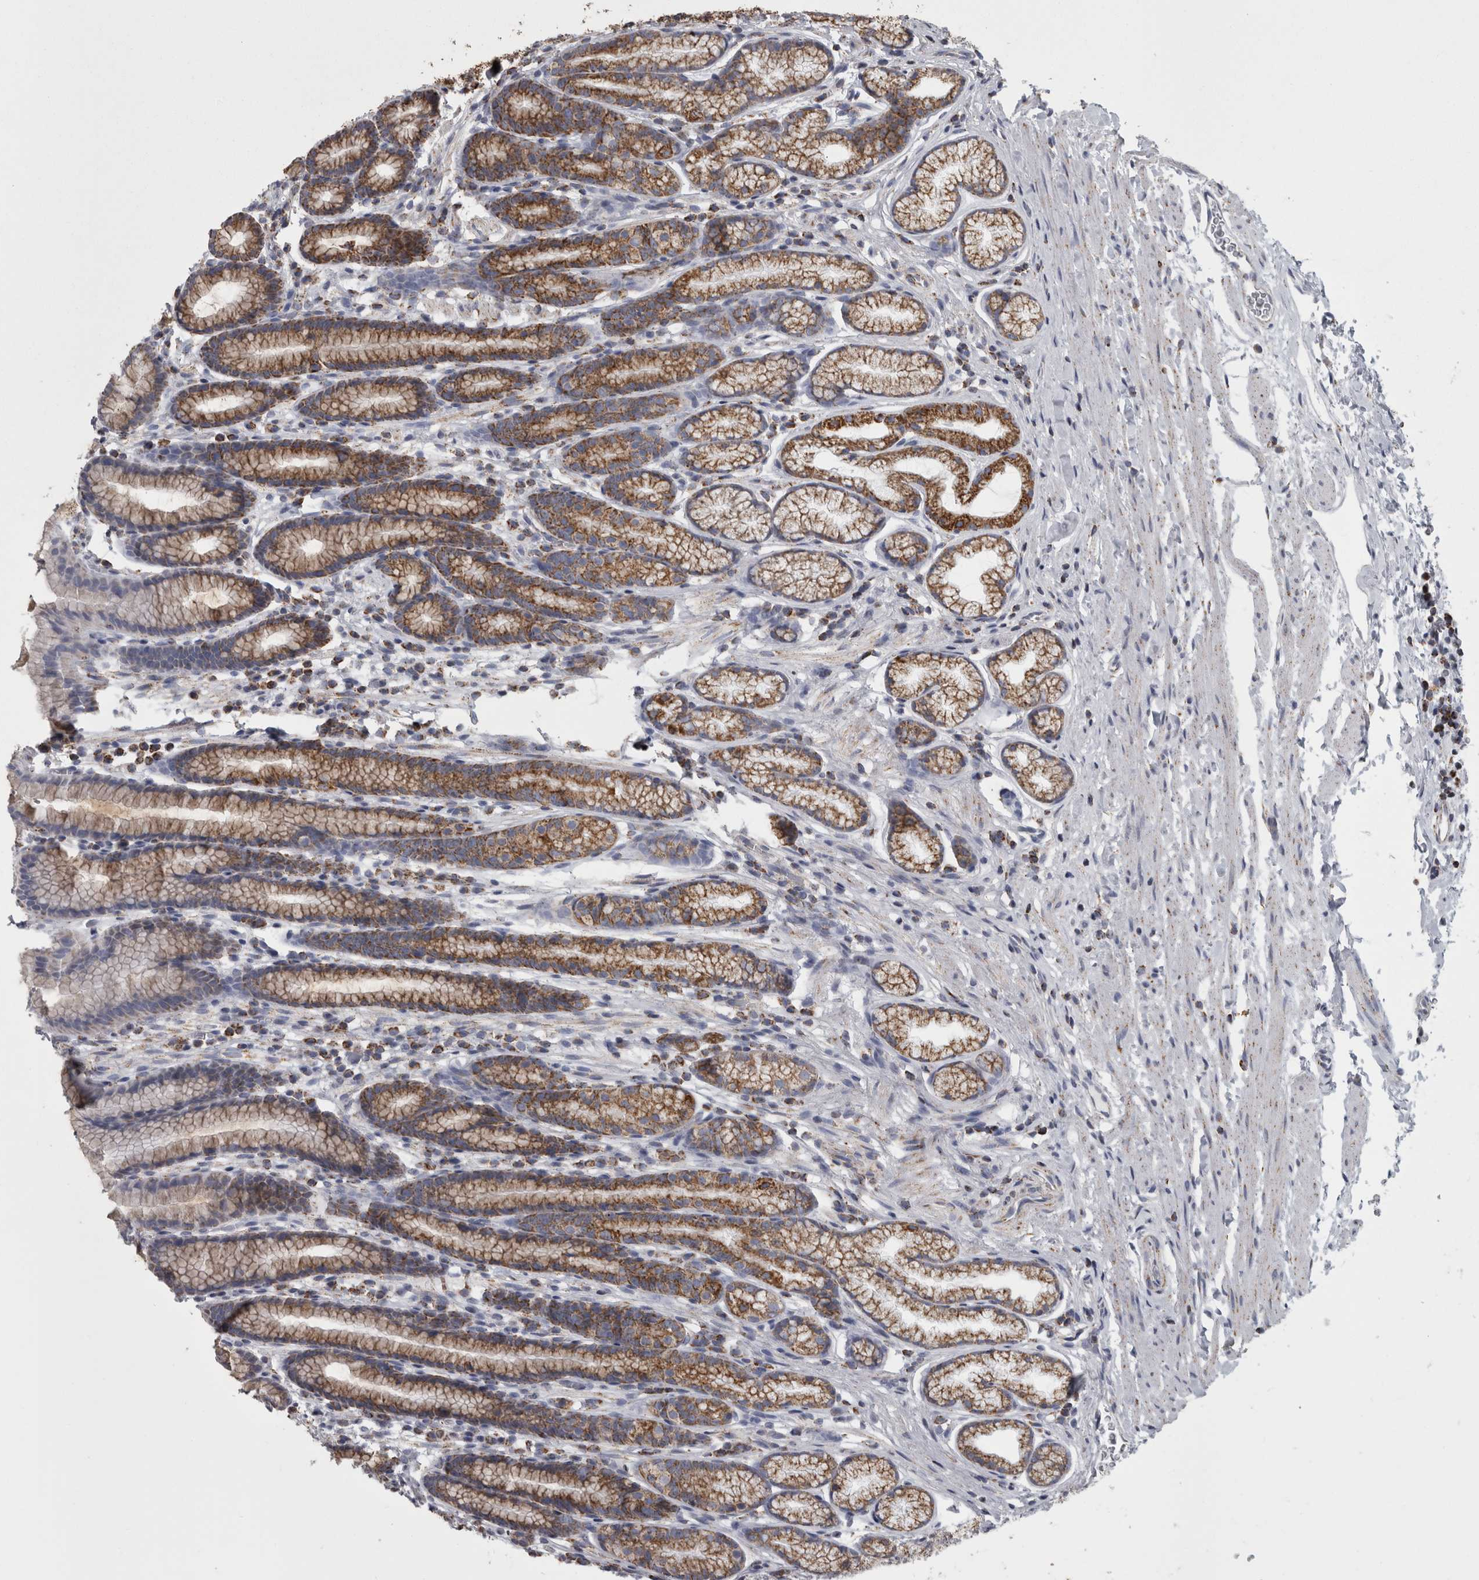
{"staining": {"intensity": "strong", "quantity": ">75%", "location": "cytoplasmic/membranous"}, "tissue": "stomach", "cell_type": "Glandular cells", "image_type": "normal", "snomed": [{"axis": "morphology", "description": "Normal tissue, NOS"}, {"axis": "topography", "description": "Stomach"}], "caption": "The photomicrograph displays immunohistochemical staining of normal stomach. There is strong cytoplasmic/membranous expression is seen in approximately >75% of glandular cells. (IHC, brightfield microscopy, high magnification).", "gene": "MDH2", "patient": {"sex": "male", "age": 42}}